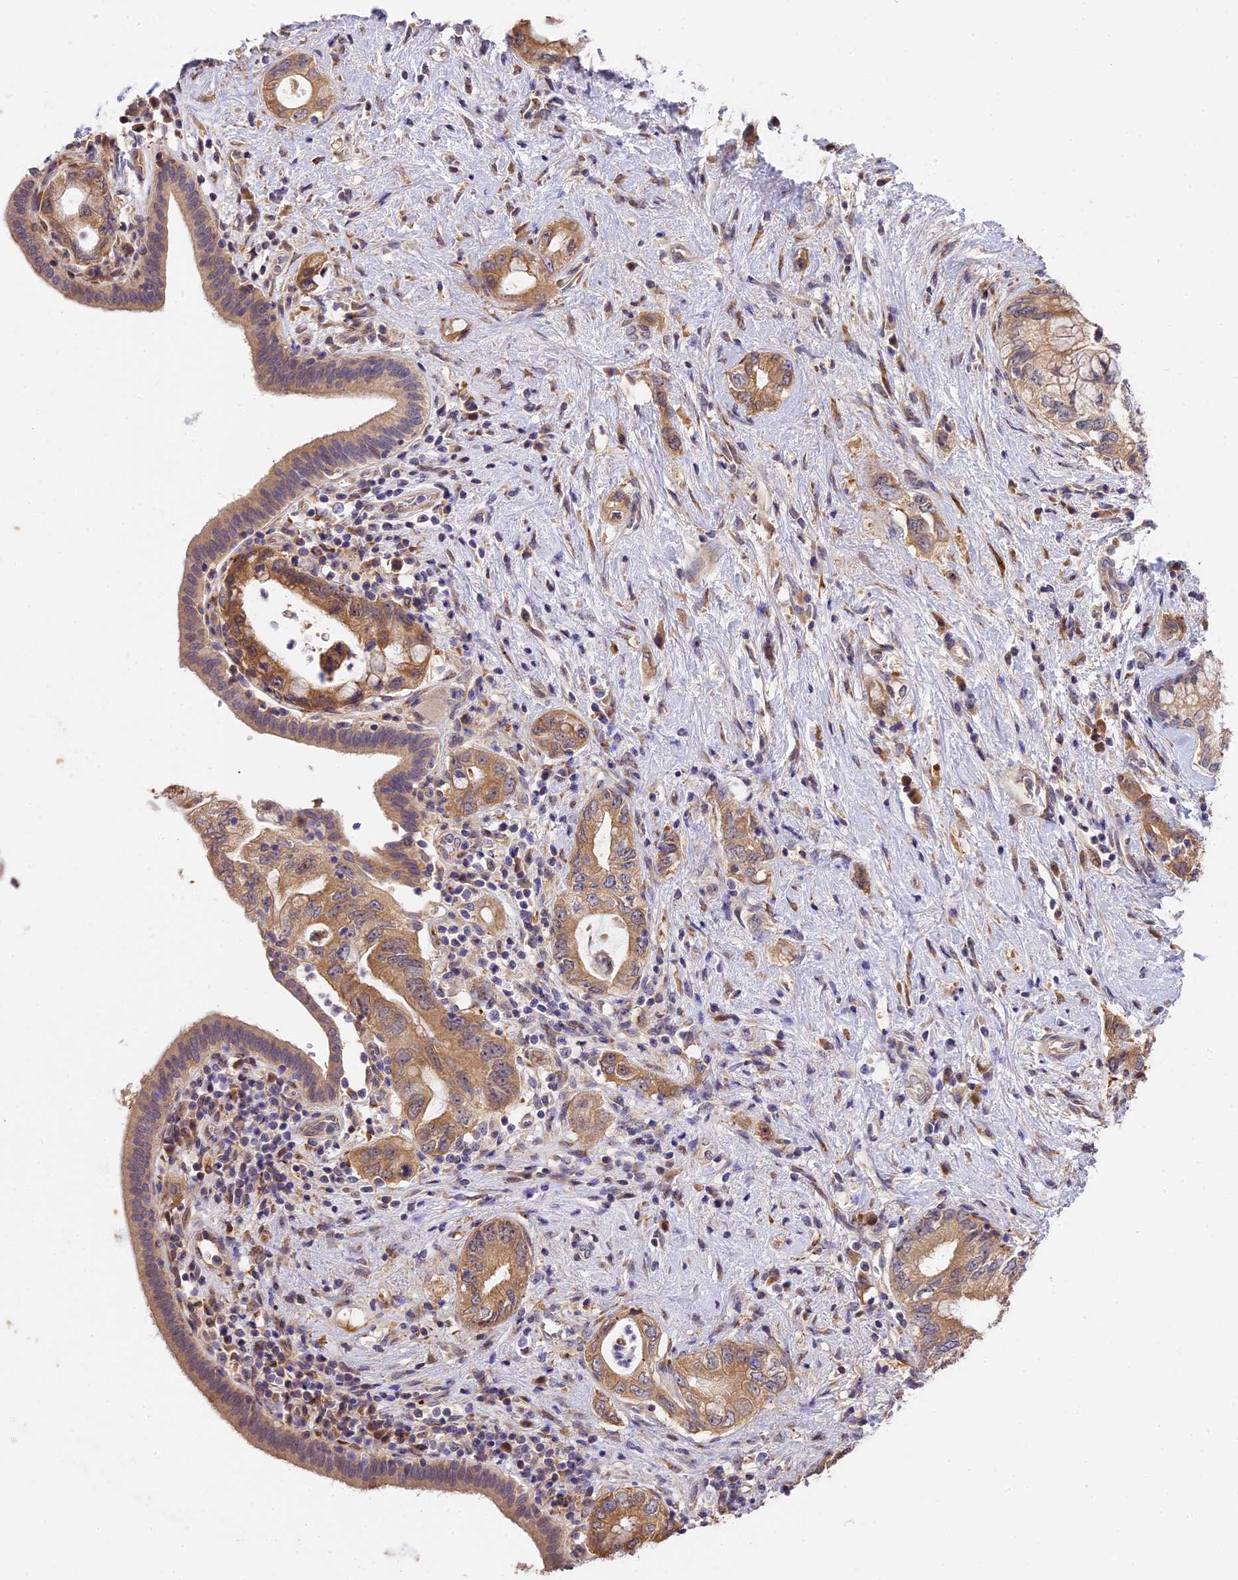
{"staining": {"intensity": "moderate", "quantity": ">75%", "location": "cytoplasmic/membranous"}, "tissue": "pancreatic cancer", "cell_type": "Tumor cells", "image_type": "cancer", "snomed": [{"axis": "morphology", "description": "Adenocarcinoma, NOS"}, {"axis": "topography", "description": "Pancreas"}], "caption": "Moderate cytoplasmic/membranous positivity is present in approximately >75% of tumor cells in adenocarcinoma (pancreatic).", "gene": "BSCL2", "patient": {"sex": "female", "age": 73}}